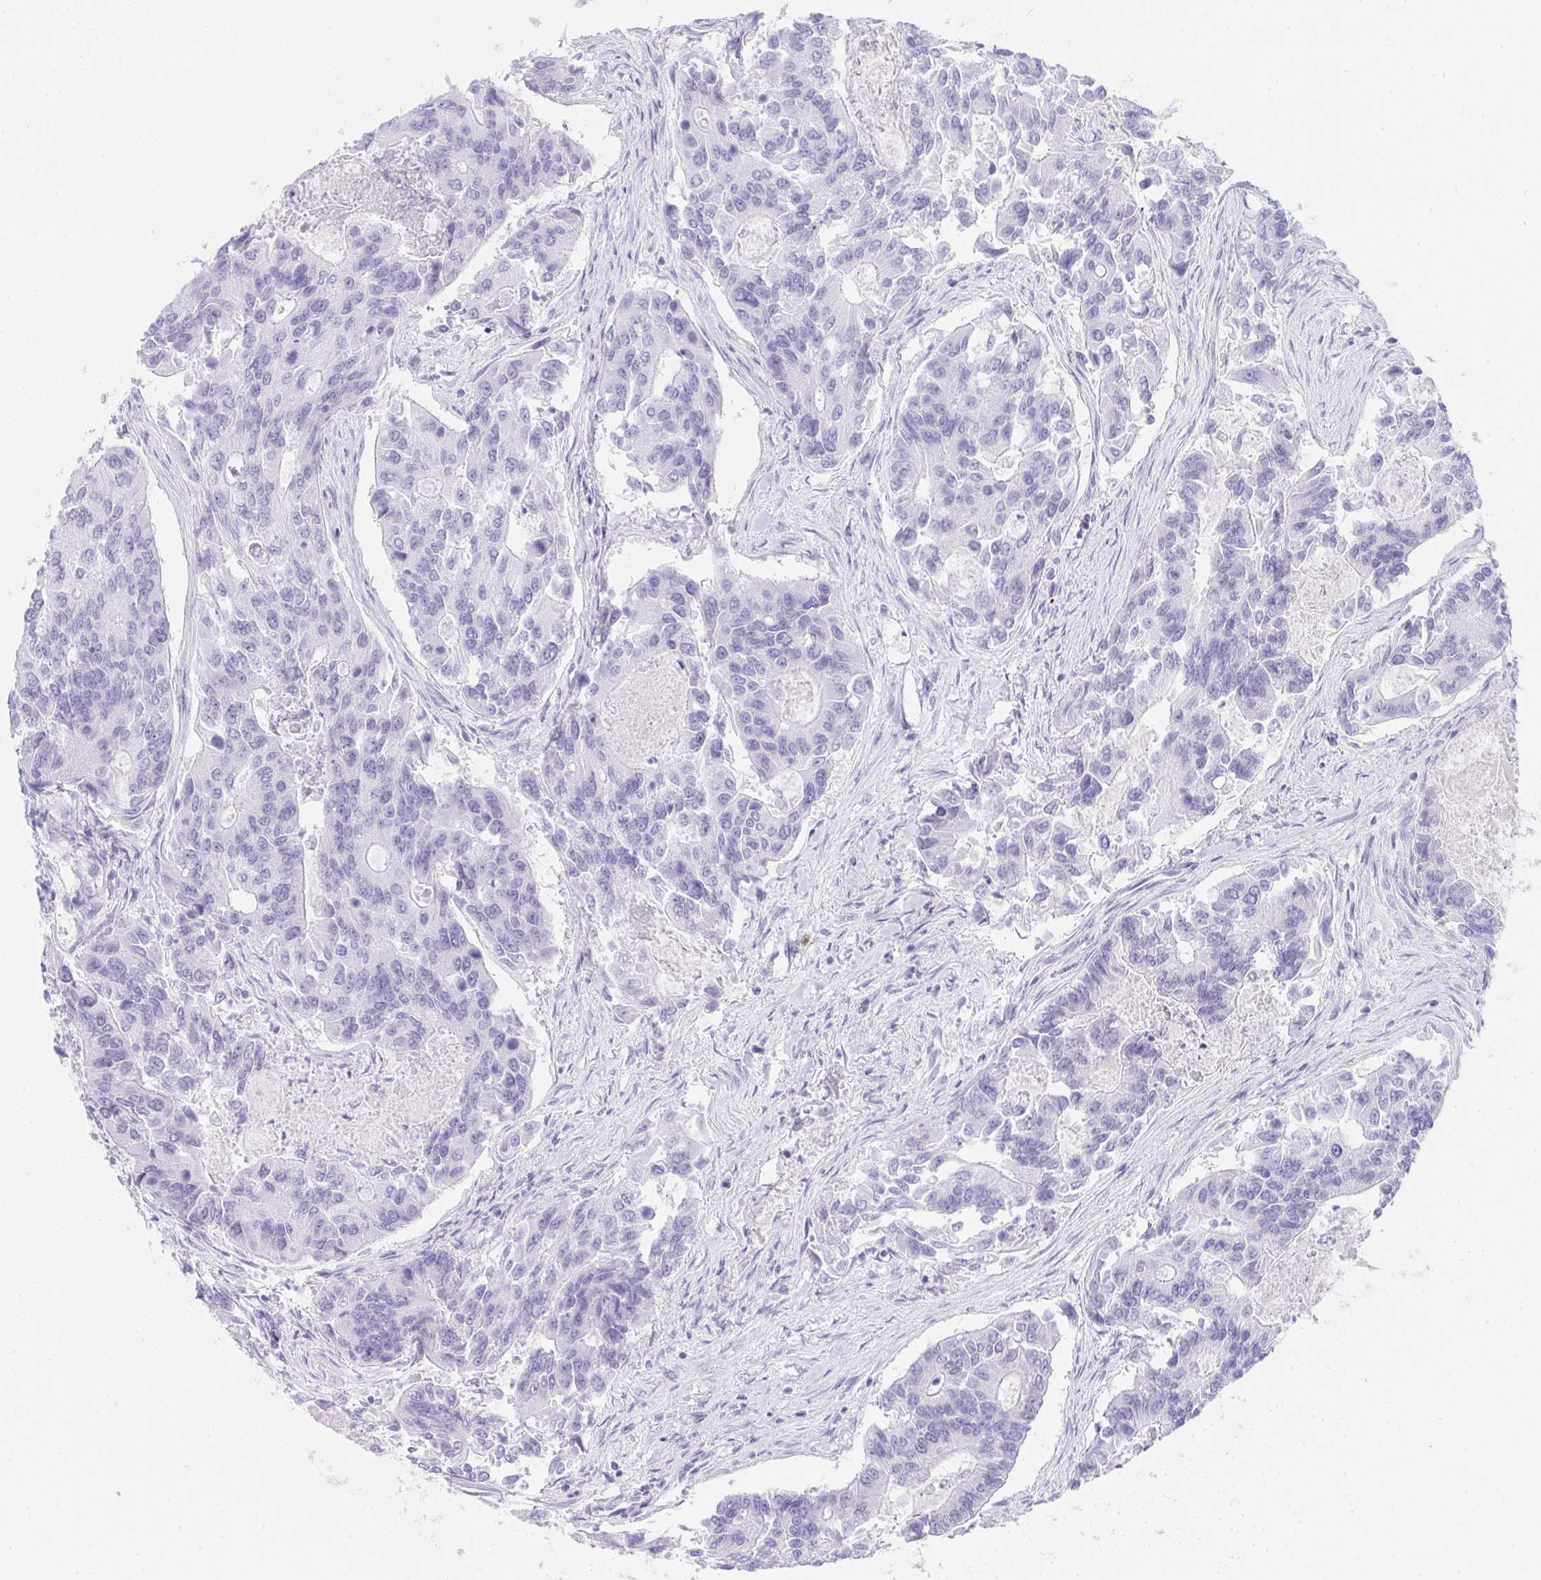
{"staining": {"intensity": "negative", "quantity": "none", "location": "none"}, "tissue": "colorectal cancer", "cell_type": "Tumor cells", "image_type": "cancer", "snomed": [{"axis": "morphology", "description": "Adenocarcinoma, NOS"}, {"axis": "topography", "description": "Colon"}], "caption": "This photomicrograph is of colorectal cancer (adenocarcinoma) stained with immunohistochemistry to label a protein in brown with the nuclei are counter-stained blue. There is no positivity in tumor cells. (DAB immunohistochemistry visualized using brightfield microscopy, high magnification).", "gene": "CDADC1", "patient": {"sex": "female", "age": 67}}